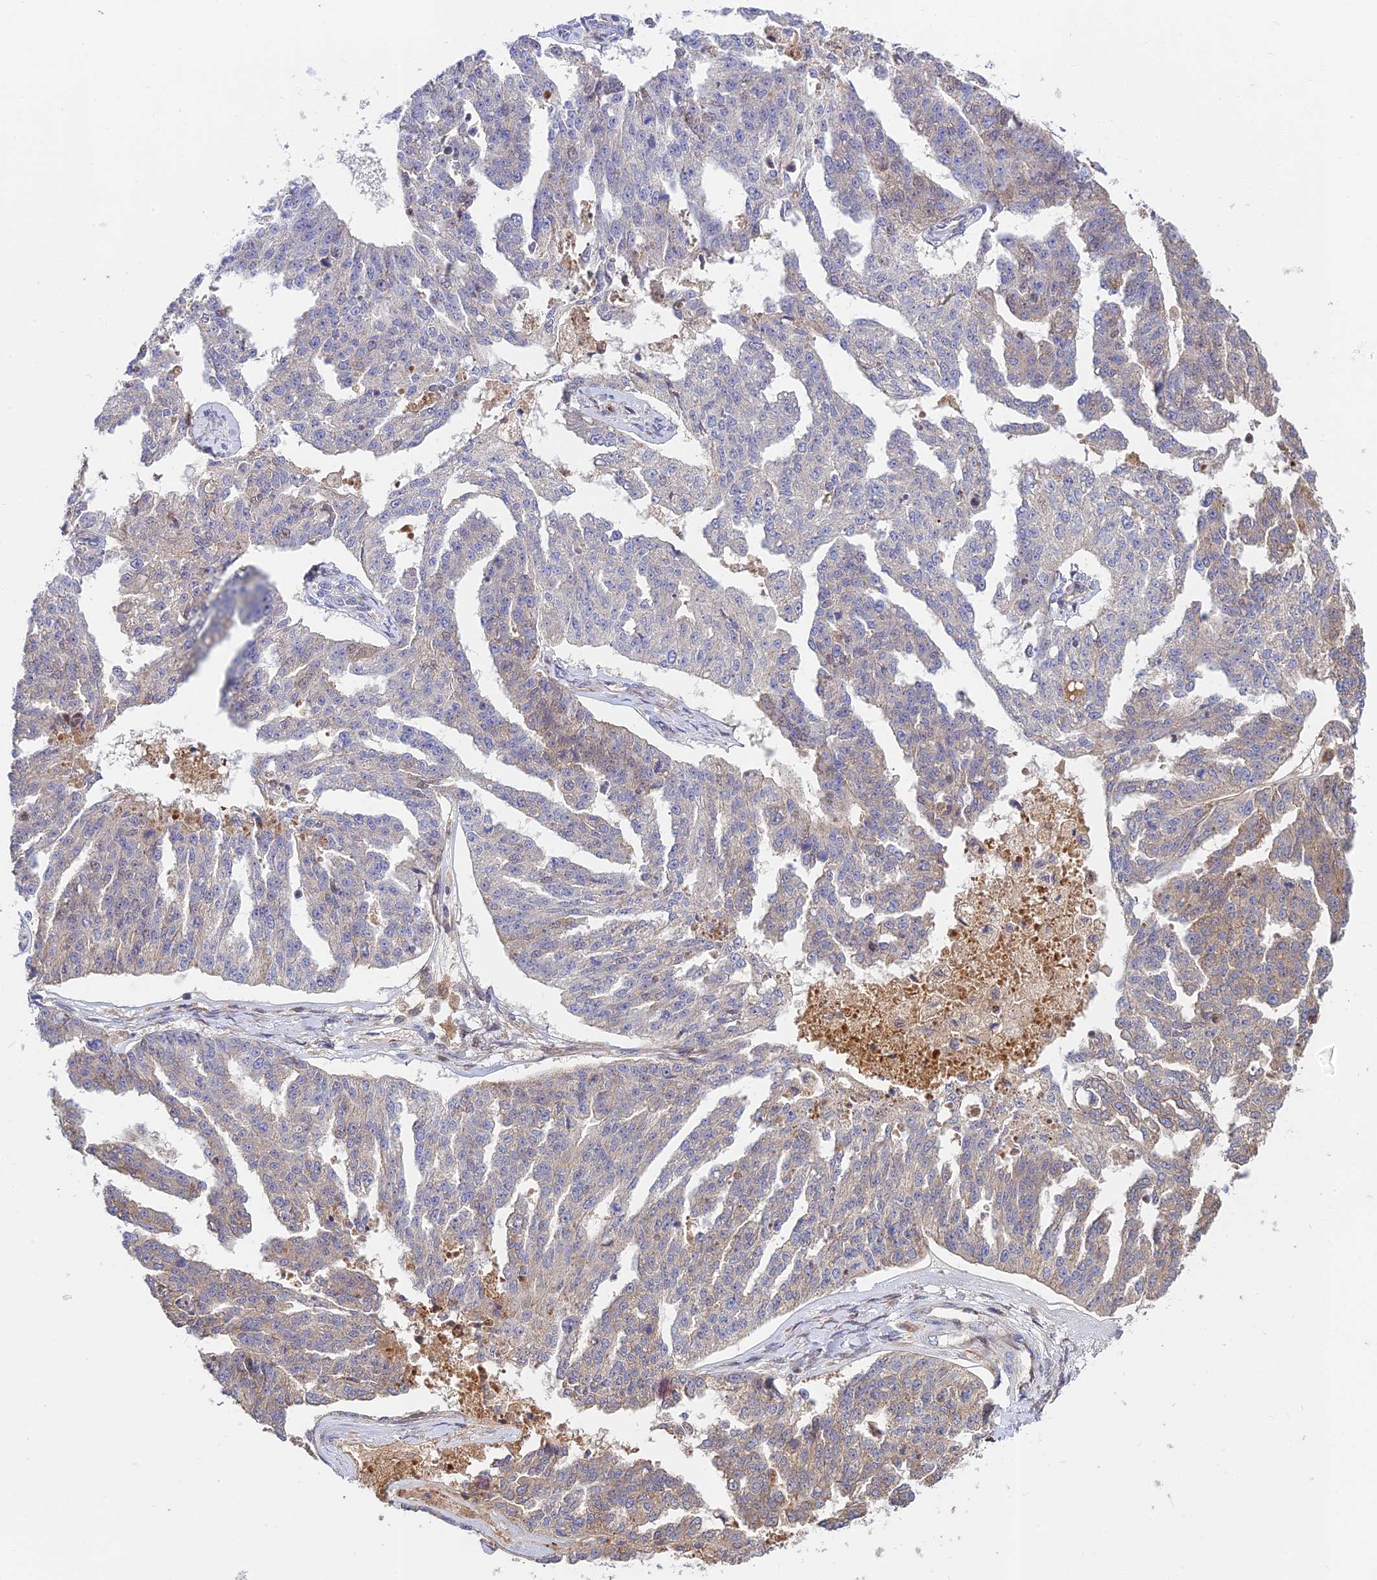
{"staining": {"intensity": "weak", "quantity": "<25%", "location": "cytoplasmic/membranous"}, "tissue": "ovarian cancer", "cell_type": "Tumor cells", "image_type": "cancer", "snomed": [{"axis": "morphology", "description": "Cystadenocarcinoma, serous, NOS"}, {"axis": "topography", "description": "Ovary"}], "caption": "A micrograph of ovarian cancer stained for a protein demonstrates no brown staining in tumor cells. Brightfield microscopy of immunohistochemistry (IHC) stained with DAB (3,3'-diaminobenzidine) (brown) and hematoxylin (blue), captured at high magnification.", "gene": "FUOM", "patient": {"sex": "female", "age": 58}}